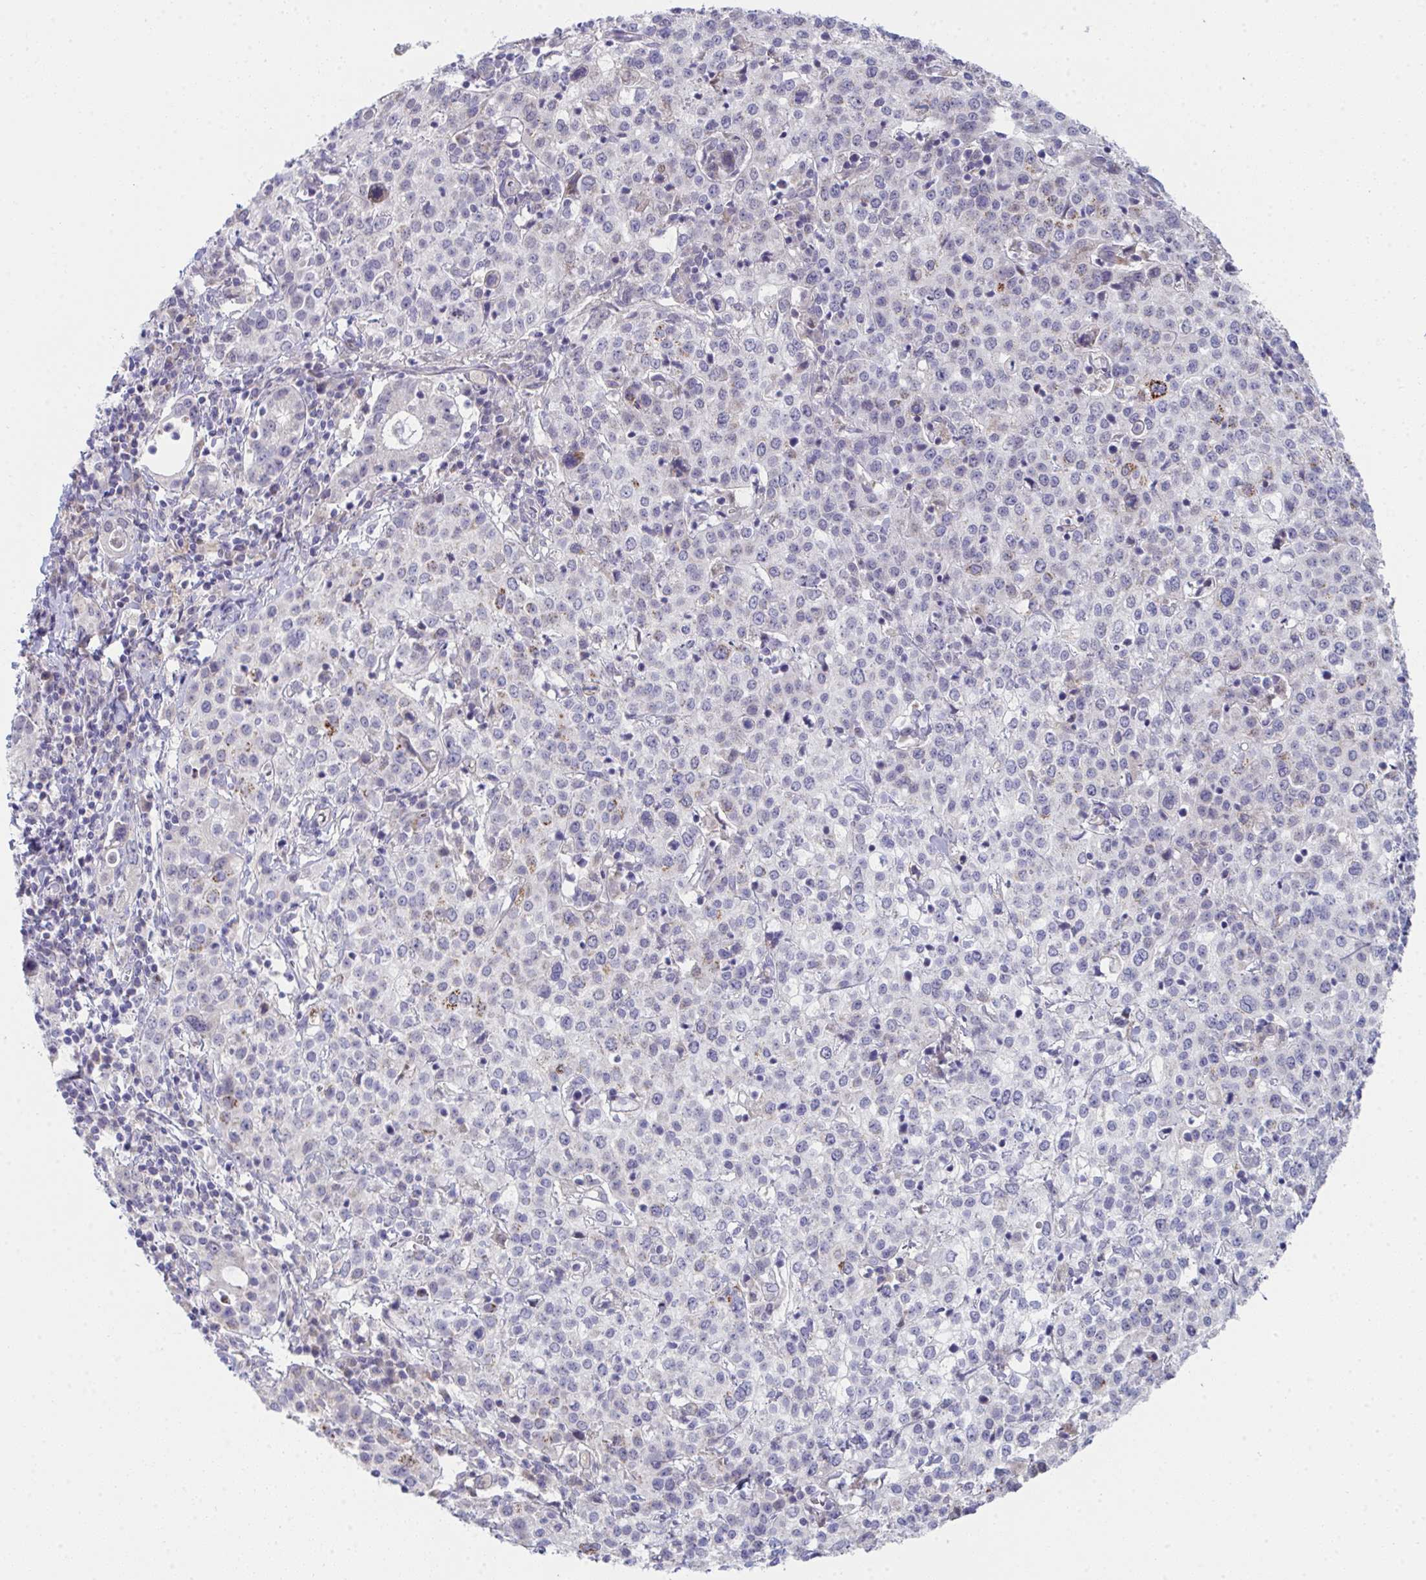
{"staining": {"intensity": "negative", "quantity": "none", "location": "none"}, "tissue": "cervical cancer", "cell_type": "Tumor cells", "image_type": "cancer", "snomed": [{"axis": "morphology", "description": "Normal tissue, NOS"}, {"axis": "morphology", "description": "Adenocarcinoma, NOS"}, {"axis": "topography", "description": "Cervix"}], "caption": "This is a histopathology image of immunohistochemistry (IHC) staining of cervical cancer, which shows no expression in tumor cells. (Immunohistochemistry (ihc), brightfield microscopy, high magnification).", "gene": "VWDE", "patient": {"sex": "female", "age": 44}}